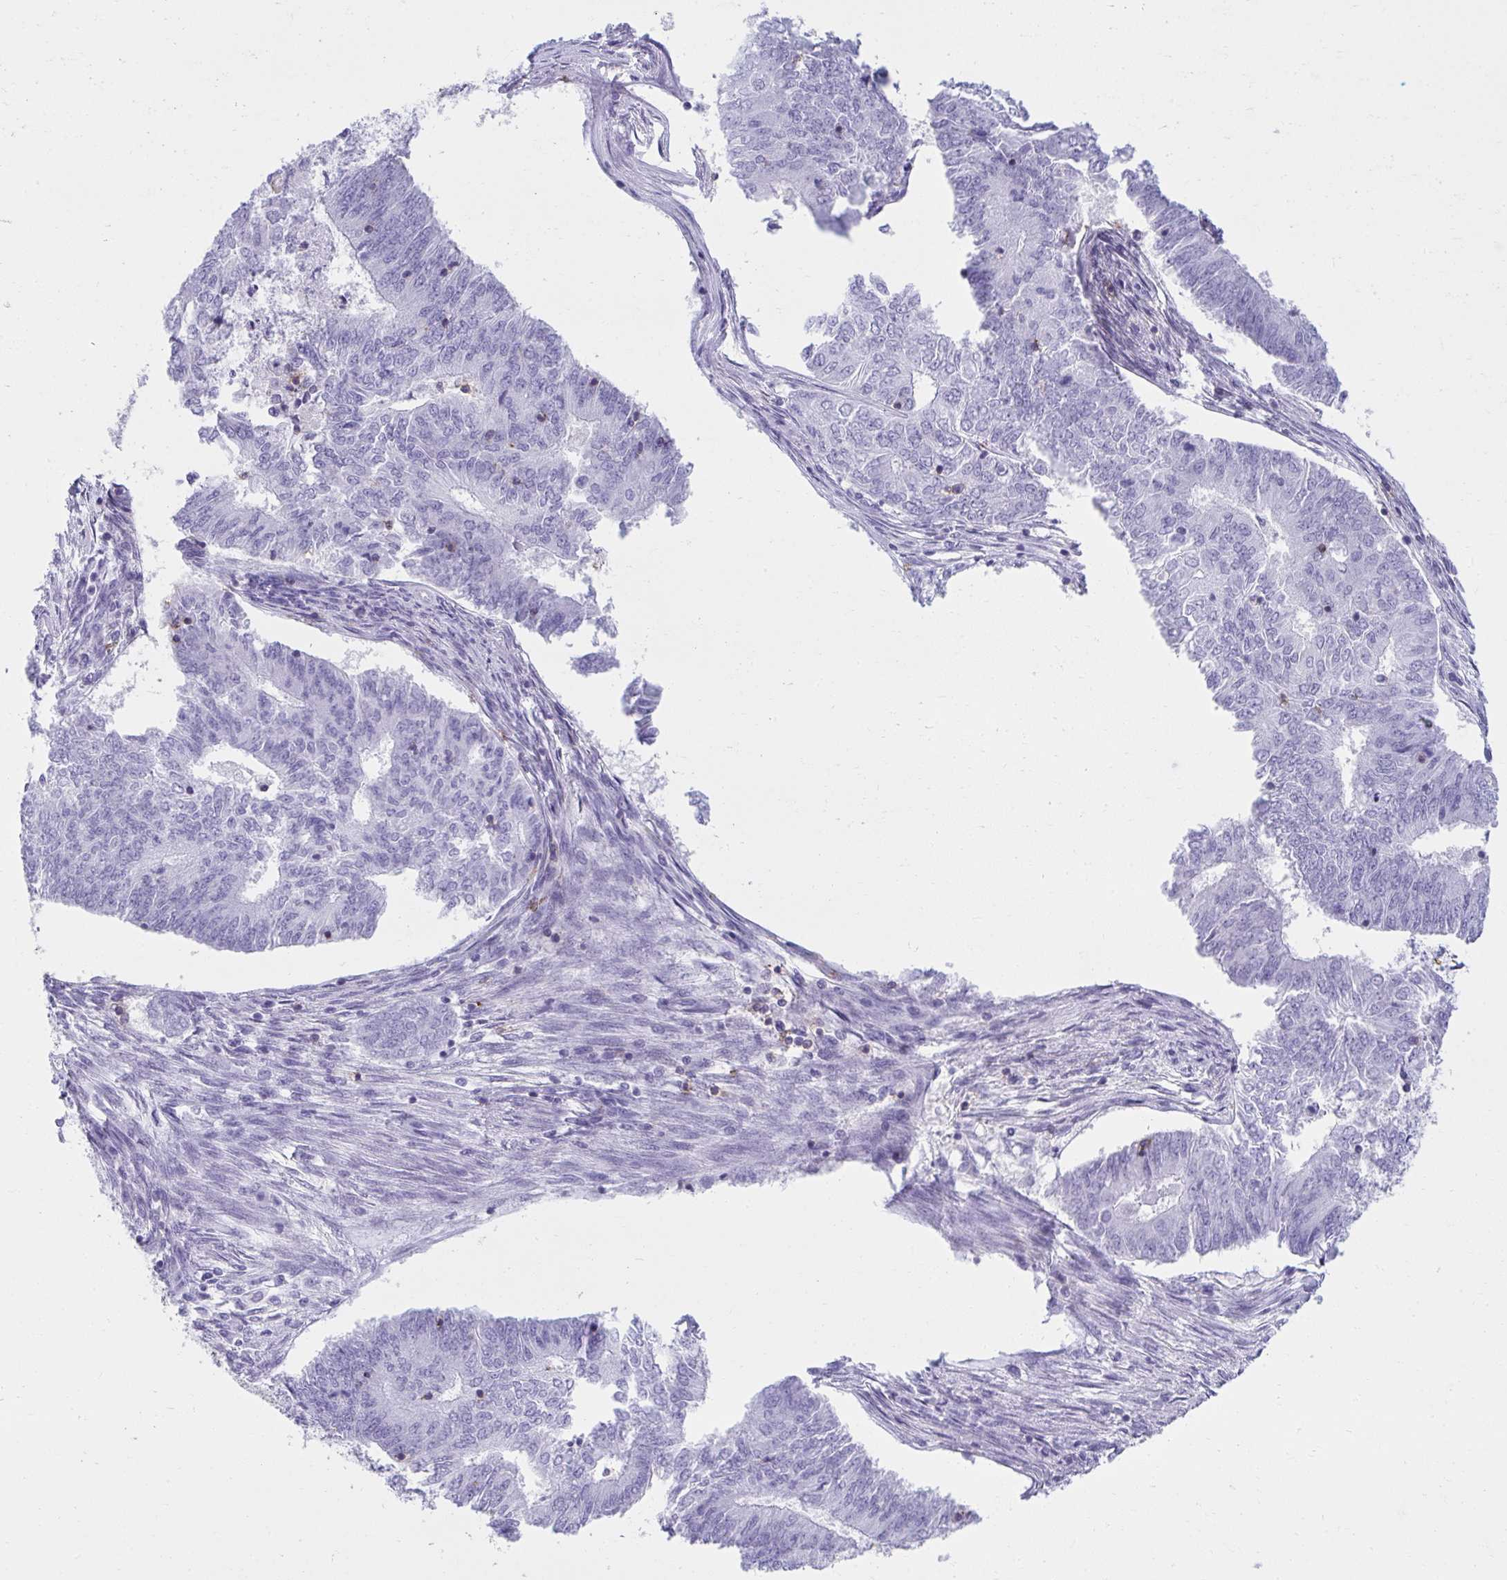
{"staining": {"intensity": "negative", "quantity": "none", "location": "none"}, "tissue": "endometrial cancer", "cell_type": "Tumor cells", "image_type": "cancer", "snomed": [{"axis": "morphology", "description": "Adenocarcinoma, NOS"}, {"axis": "topography", "description": "Endometrium"}], "caption": "A high-resolution micrograph shows immunohistochemistry staining of adenocarcinoma (endometrial), which demonstrates no significant staining in tumor cells.", "gene": "SPN", "patient": {"sex": "female", "age": 62}}